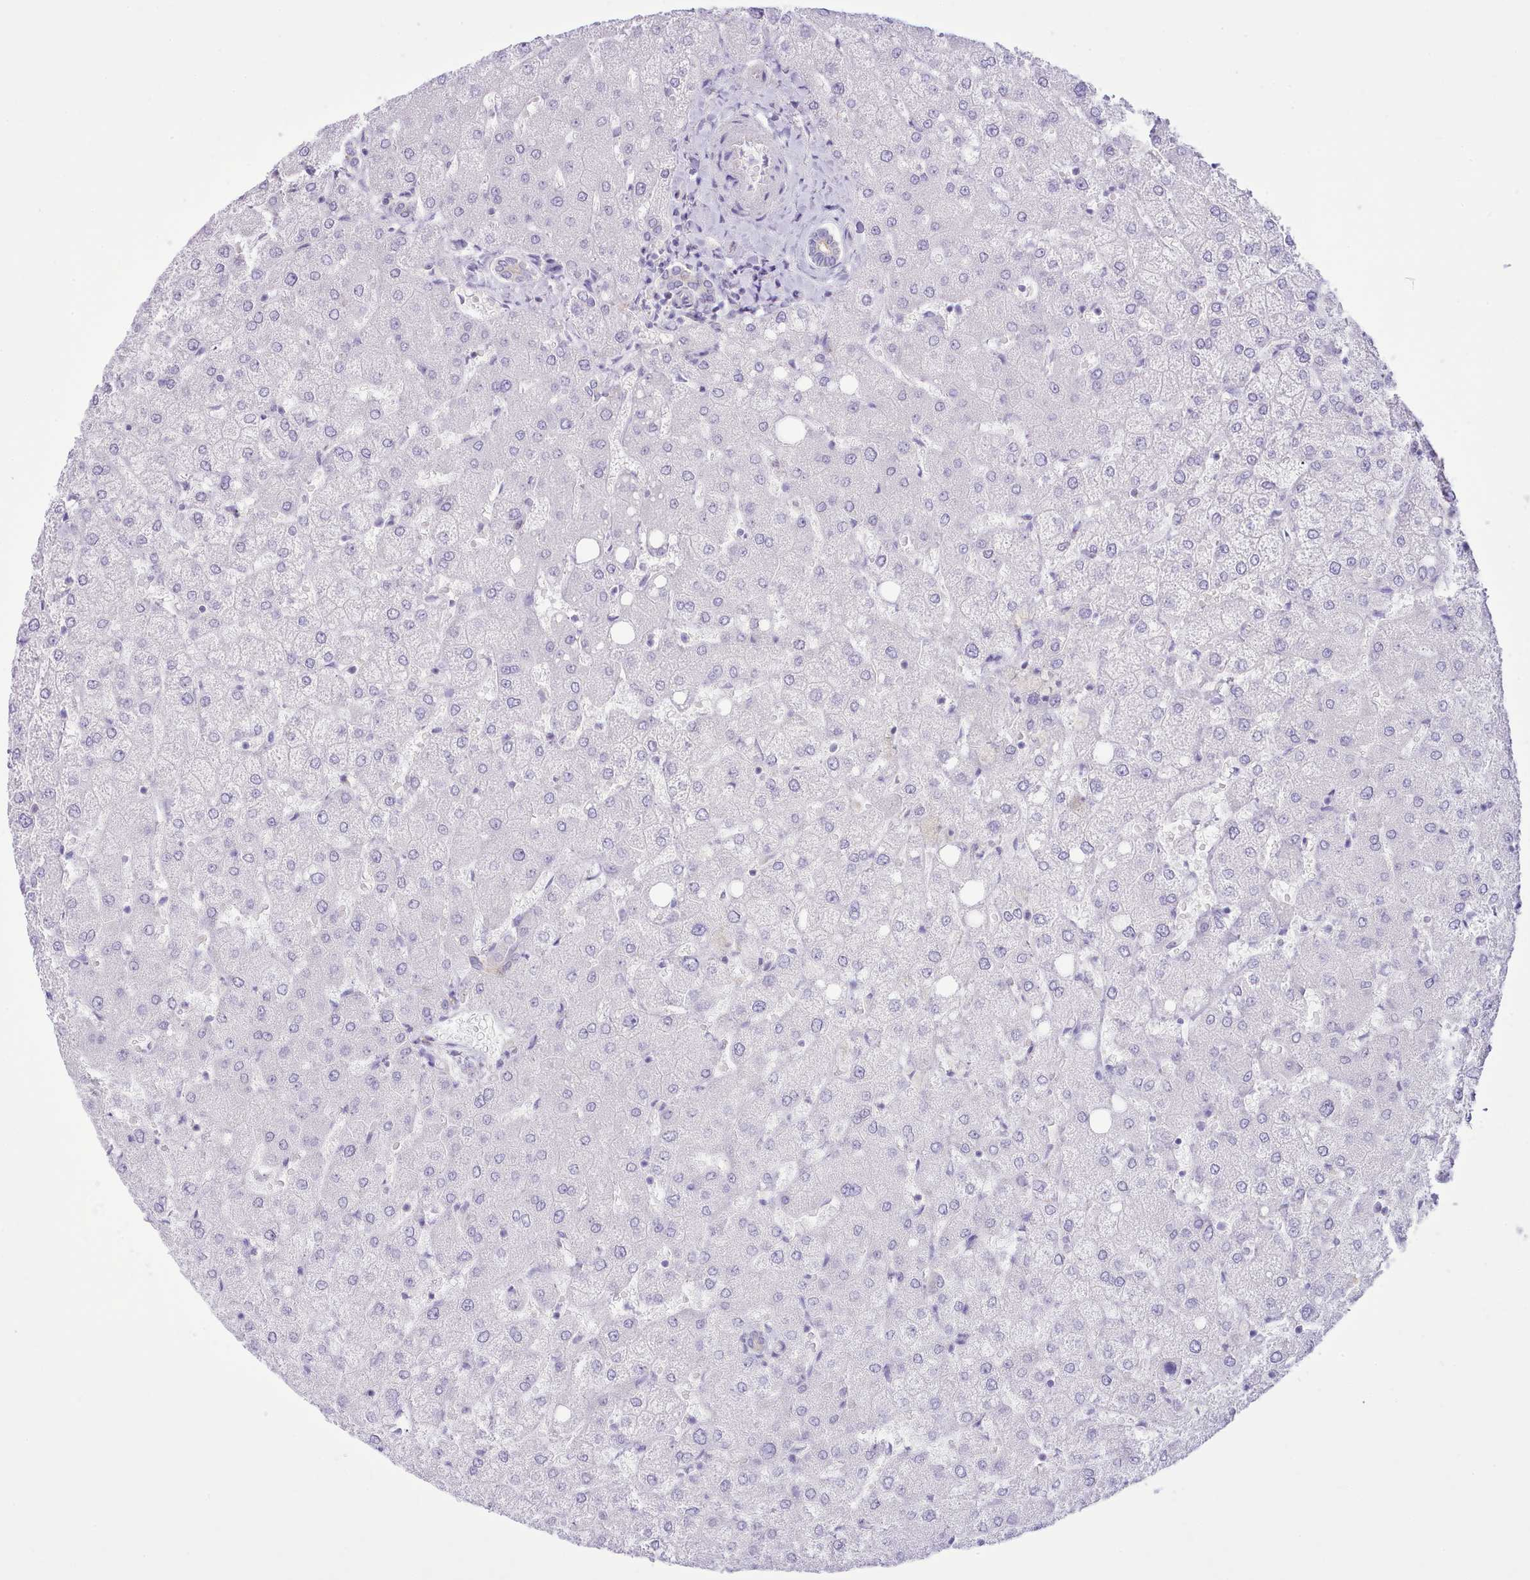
{"staining": {"intensity": "negative", "quantity": "none", "location": "none"}, "tissue": "liver", "cell_type": "Cholangiocytes", "image_type": "normal", "snomed": [{"axis": "morphology", "description": "Normal tissue, NOS"}, {"axis": "topography", "description": "Liver"}], "caption": "Histopathology image shows no protein expression in cholangiocytes of unremarkable liver. (Brightfield microscopy of DAB immunohistochemistry (IHC) at high magnification).", "gene": "MDFI", "patient": {"sex": "female", "age": 54}}